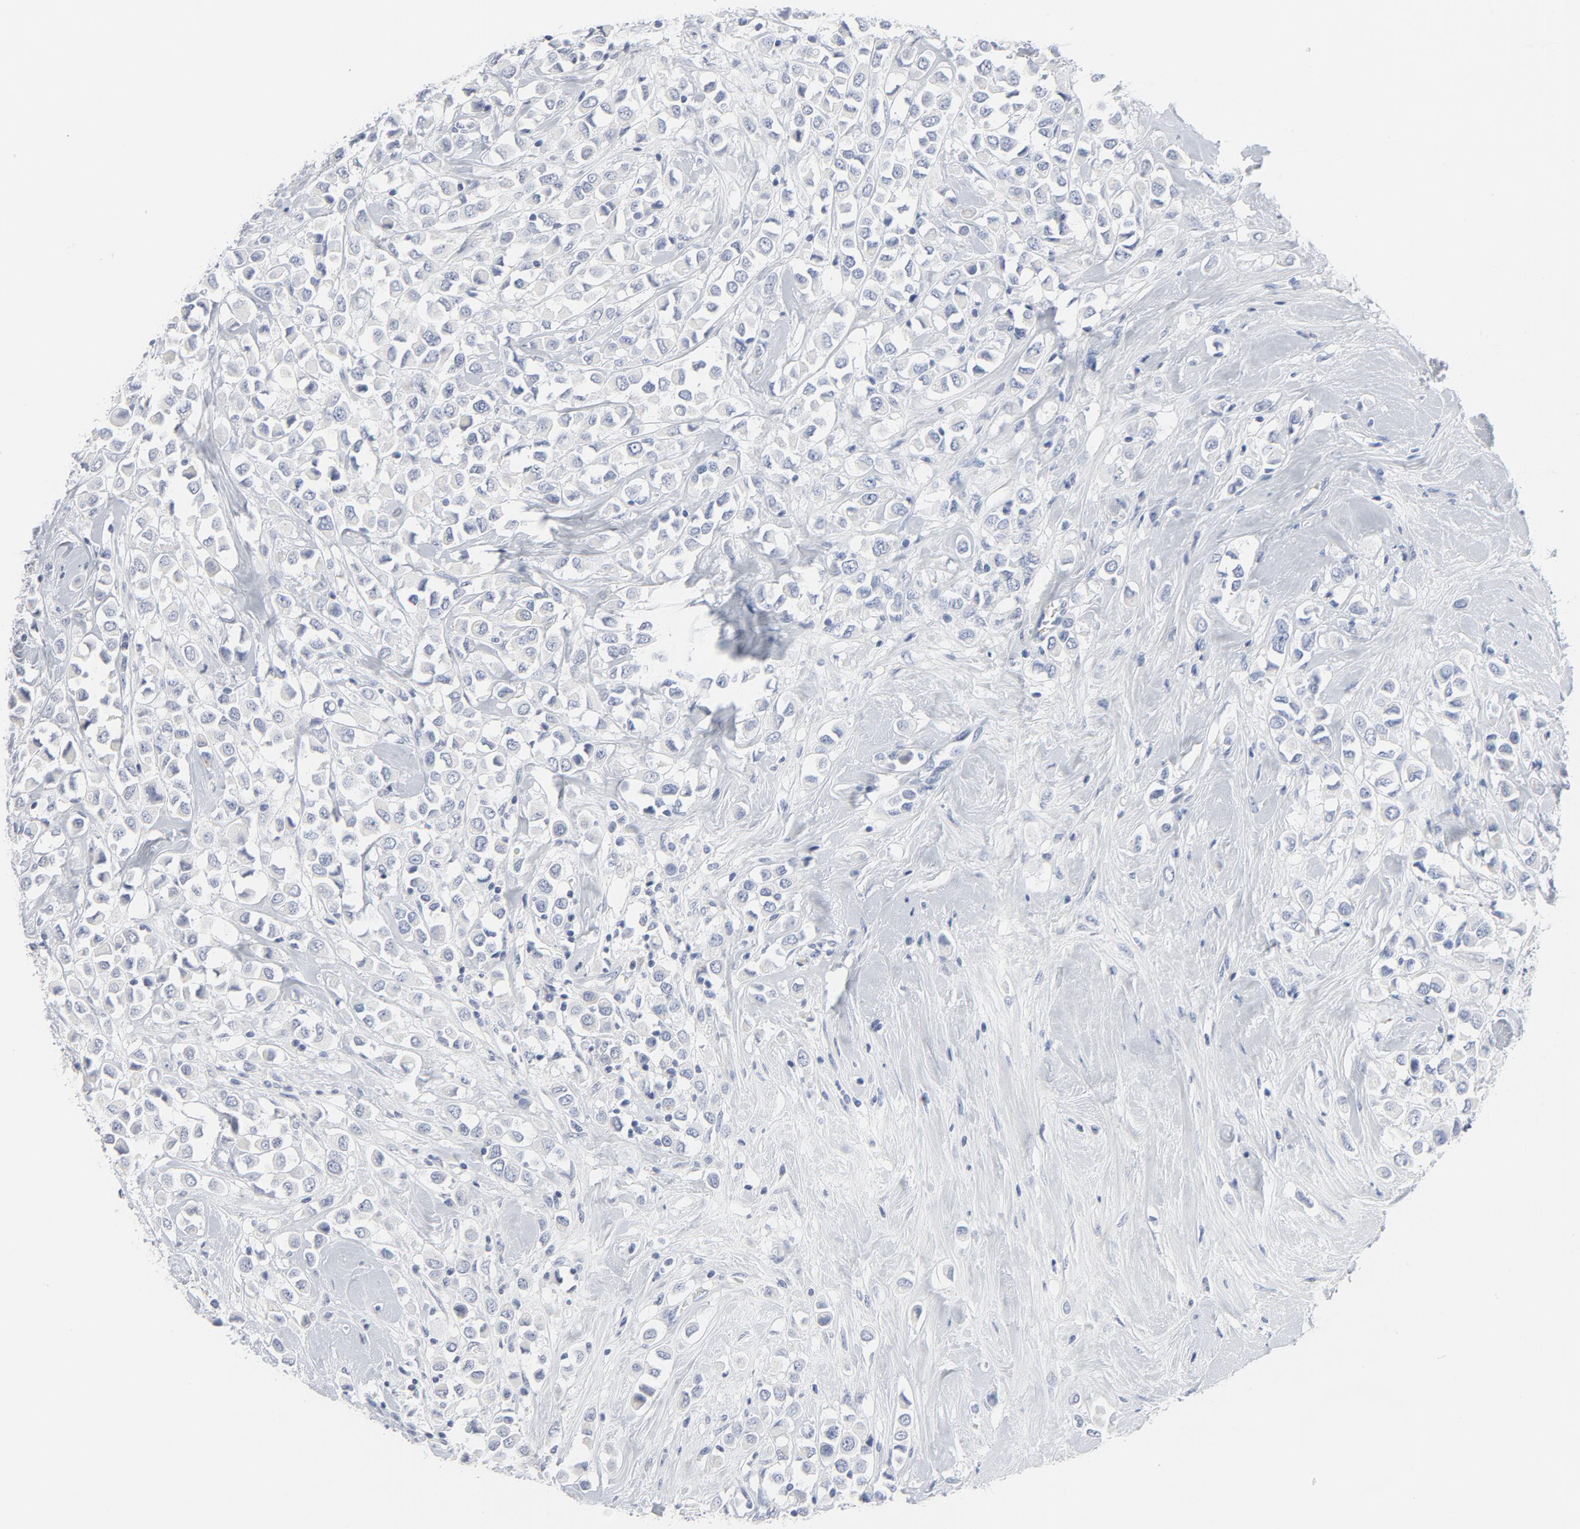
{"staining": {"intensity": "negative", "quantity": "none", "location": "none"}, "tissue": "breast cancer", "cell_type": "Tumor cells", "image_type": "cancer", "snomed": [{"axis": "morphology", "description": "Duct carcinoma"}, {"axis": "topography", "description": "Breast"}], "caption": "Tumor cells are negative for protein expression in human breast intraductal carcinoma. (DAB immunohistochemistry visualized using brightfield microscopy, high magnification).", "gene": "TUBB1", "patient": {"sex": "female", "age": 61}}